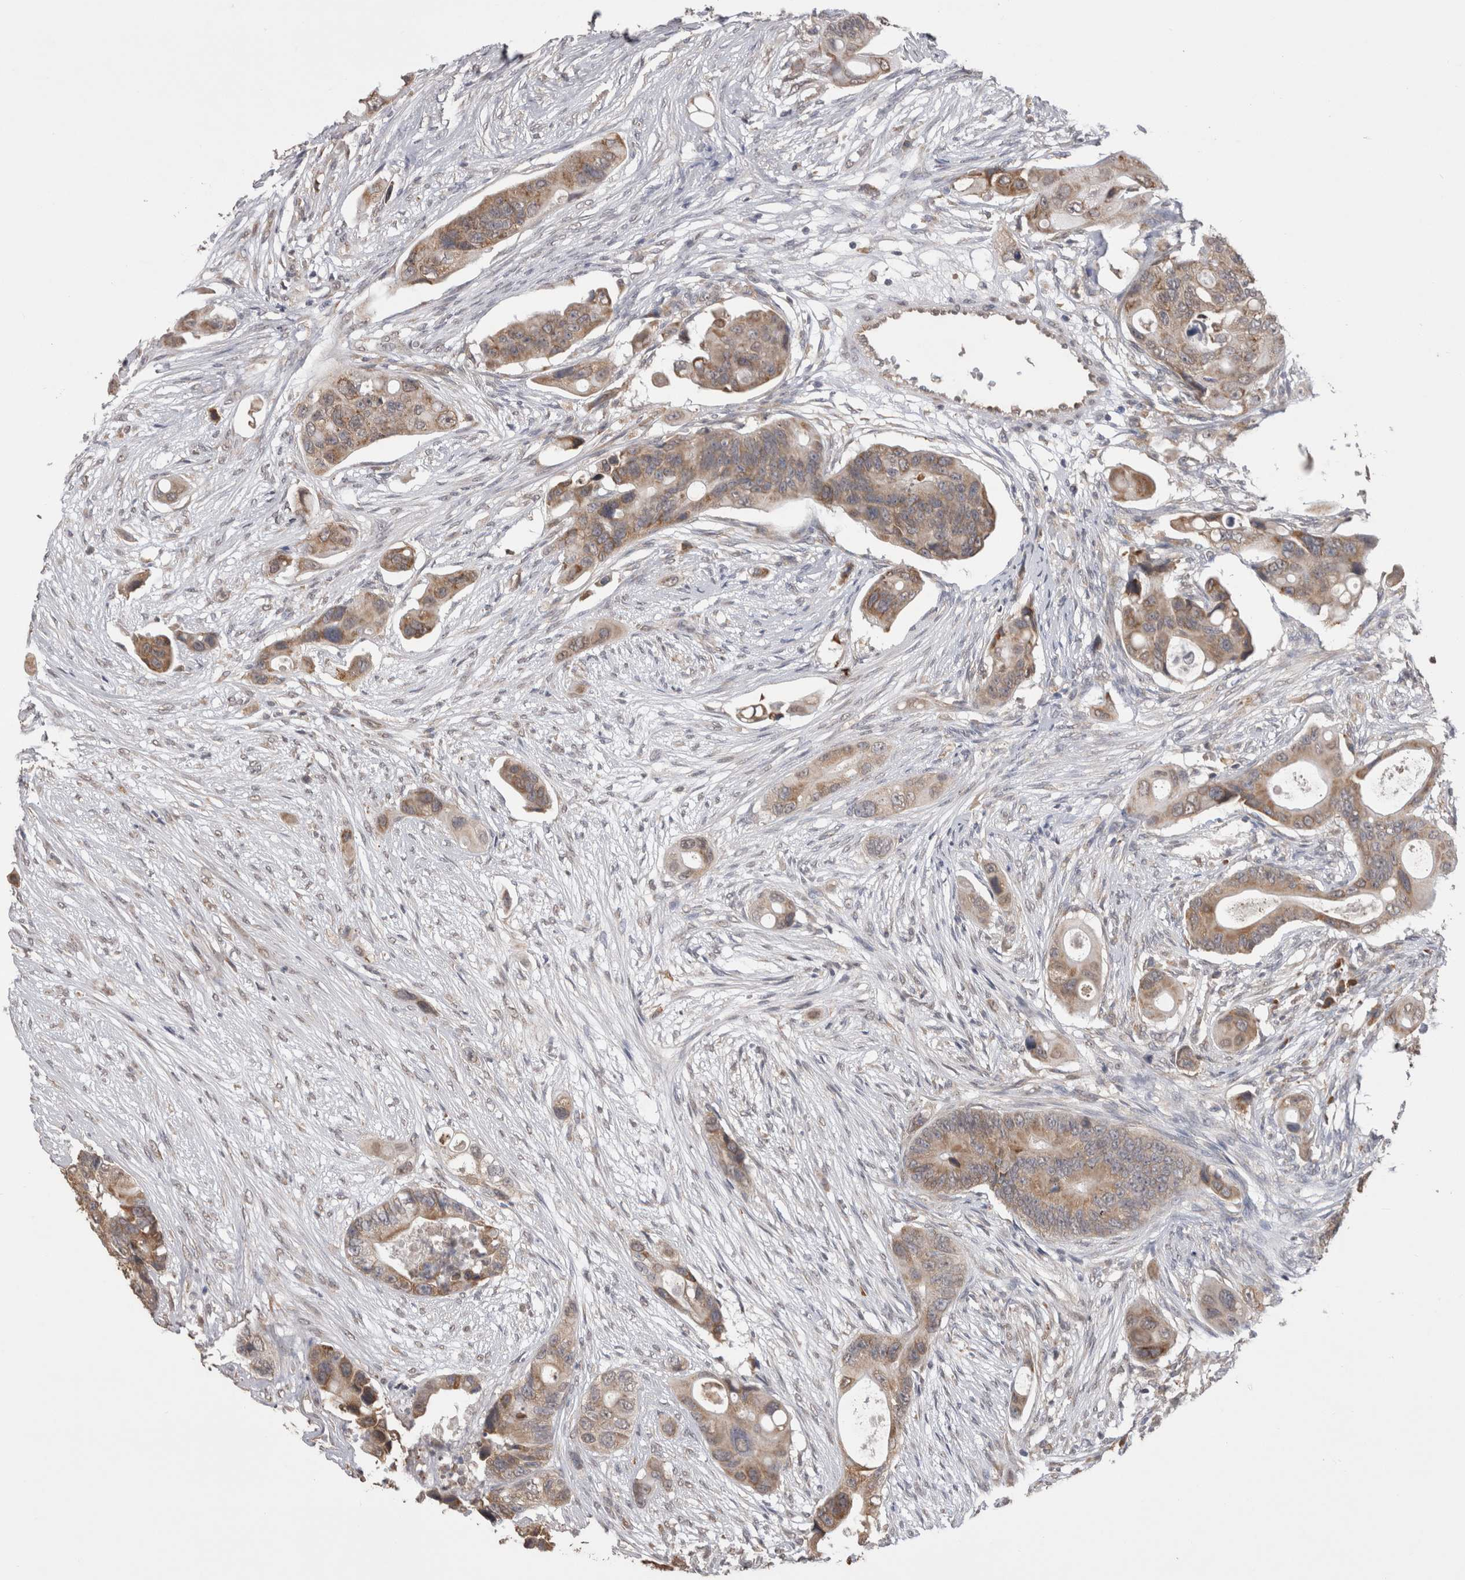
{"staining": {"intensity": "weak", "quantity": ">75%", "location": "cytoplasmic/membranous"}, "tissue": "colorectal cancer", "cell_type": "Tumor cells", "image_type": "cancer", "snomed": [{"axis": "morphology", "description": "Adenocarcinoma, NOS"}, {"axis": "topography", "description": "Colon"}], "caption": "Weak cytoplasmic/membranous protein positivity is seen in about >75% of tumor cells in colorectal cancer.", "gene": "NOMO1", "patient": {"sex": "female", "age": 57}}